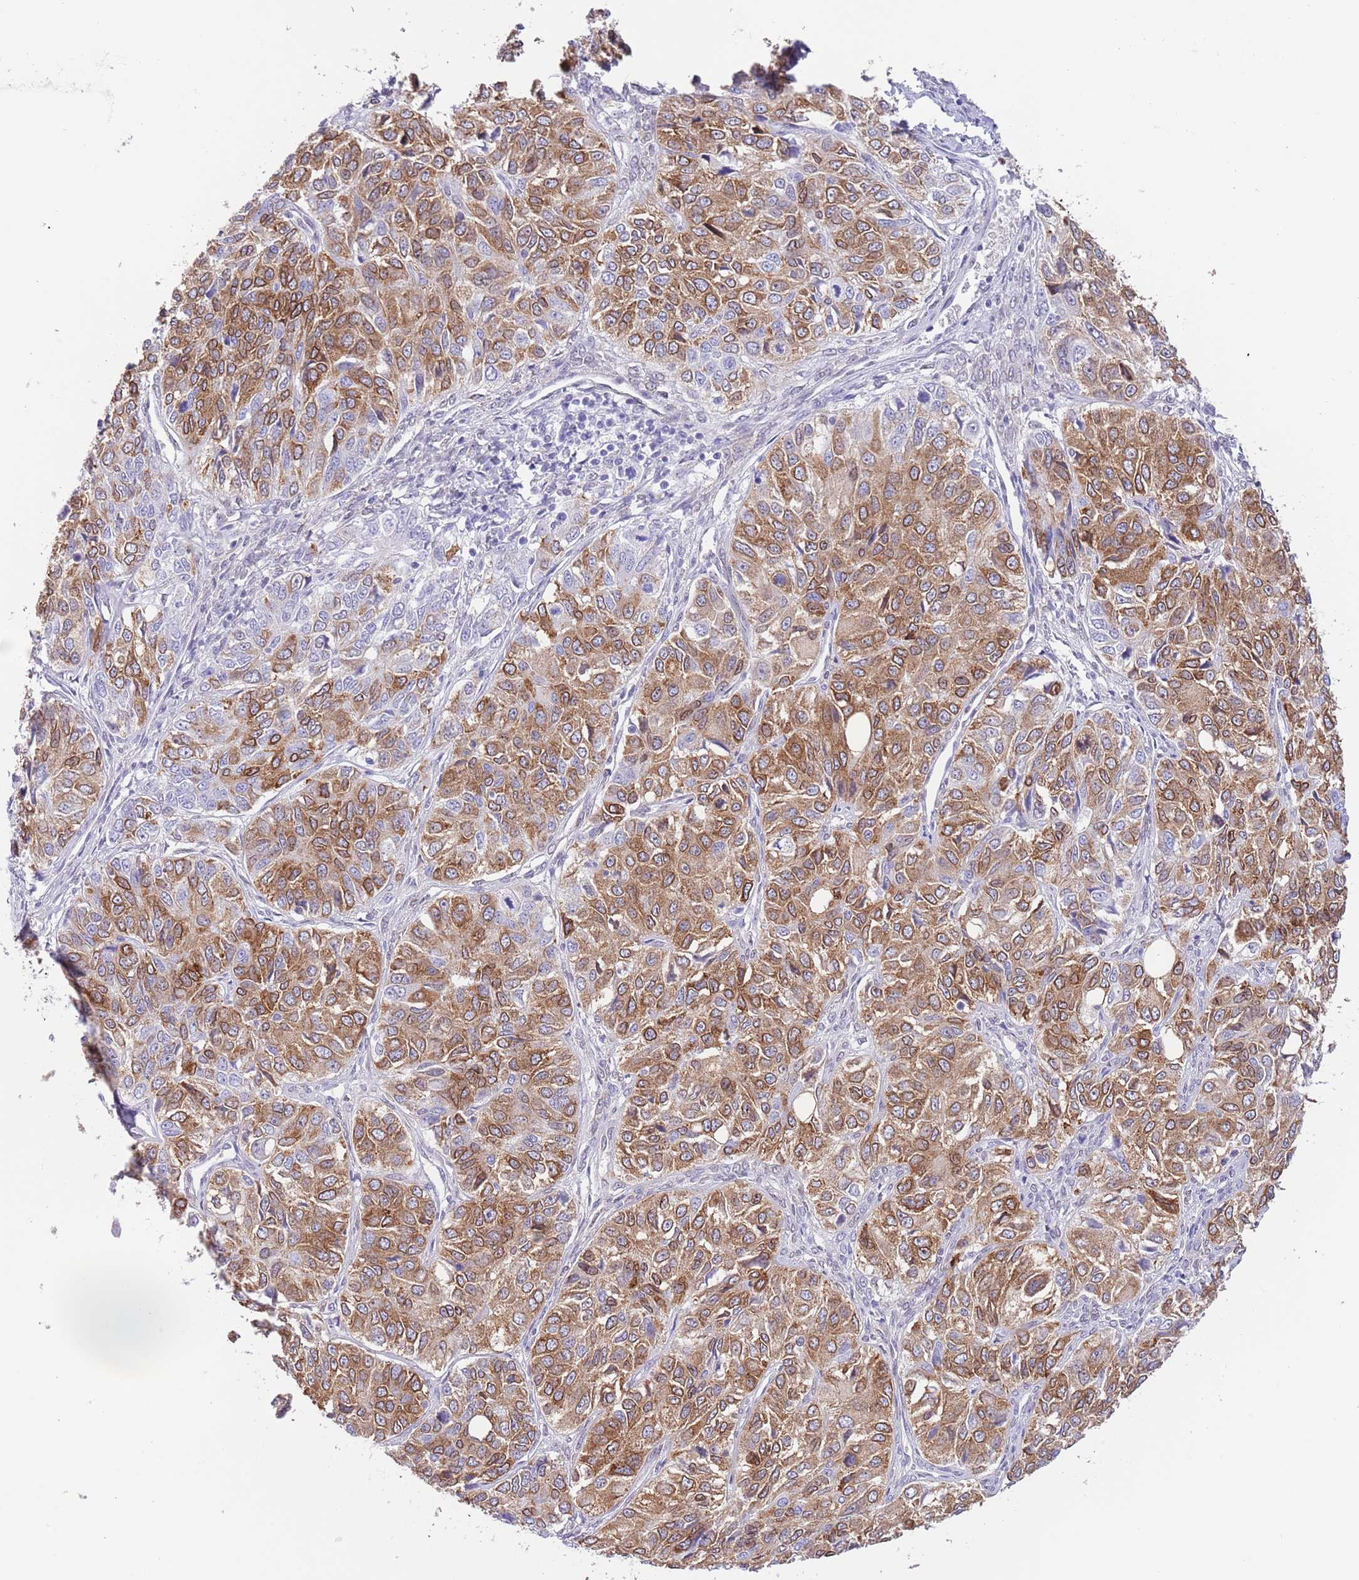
{"staining": {"intensity": "moderate", "quantity": ">75%", "location": "cytoplasmic/membranous,nuclear"}, "tissue": "ovarian cancer", "cell_type": "Tumor cells", "image_type": "cancer", "snomed": [{"axis": "morphology", "description": "Carcinoma, endometroid"}, {"axis": "topography", "description": "Ovary"}], "caption": "Human ovarian cancer stained for a protein (brown) reveals moderate cytoplasmic/membranous and nuclear positive positivity in approximately >75% of tumor cells.", "gene": "EBPL", "patient": {"sex": "female", "age": 51}}